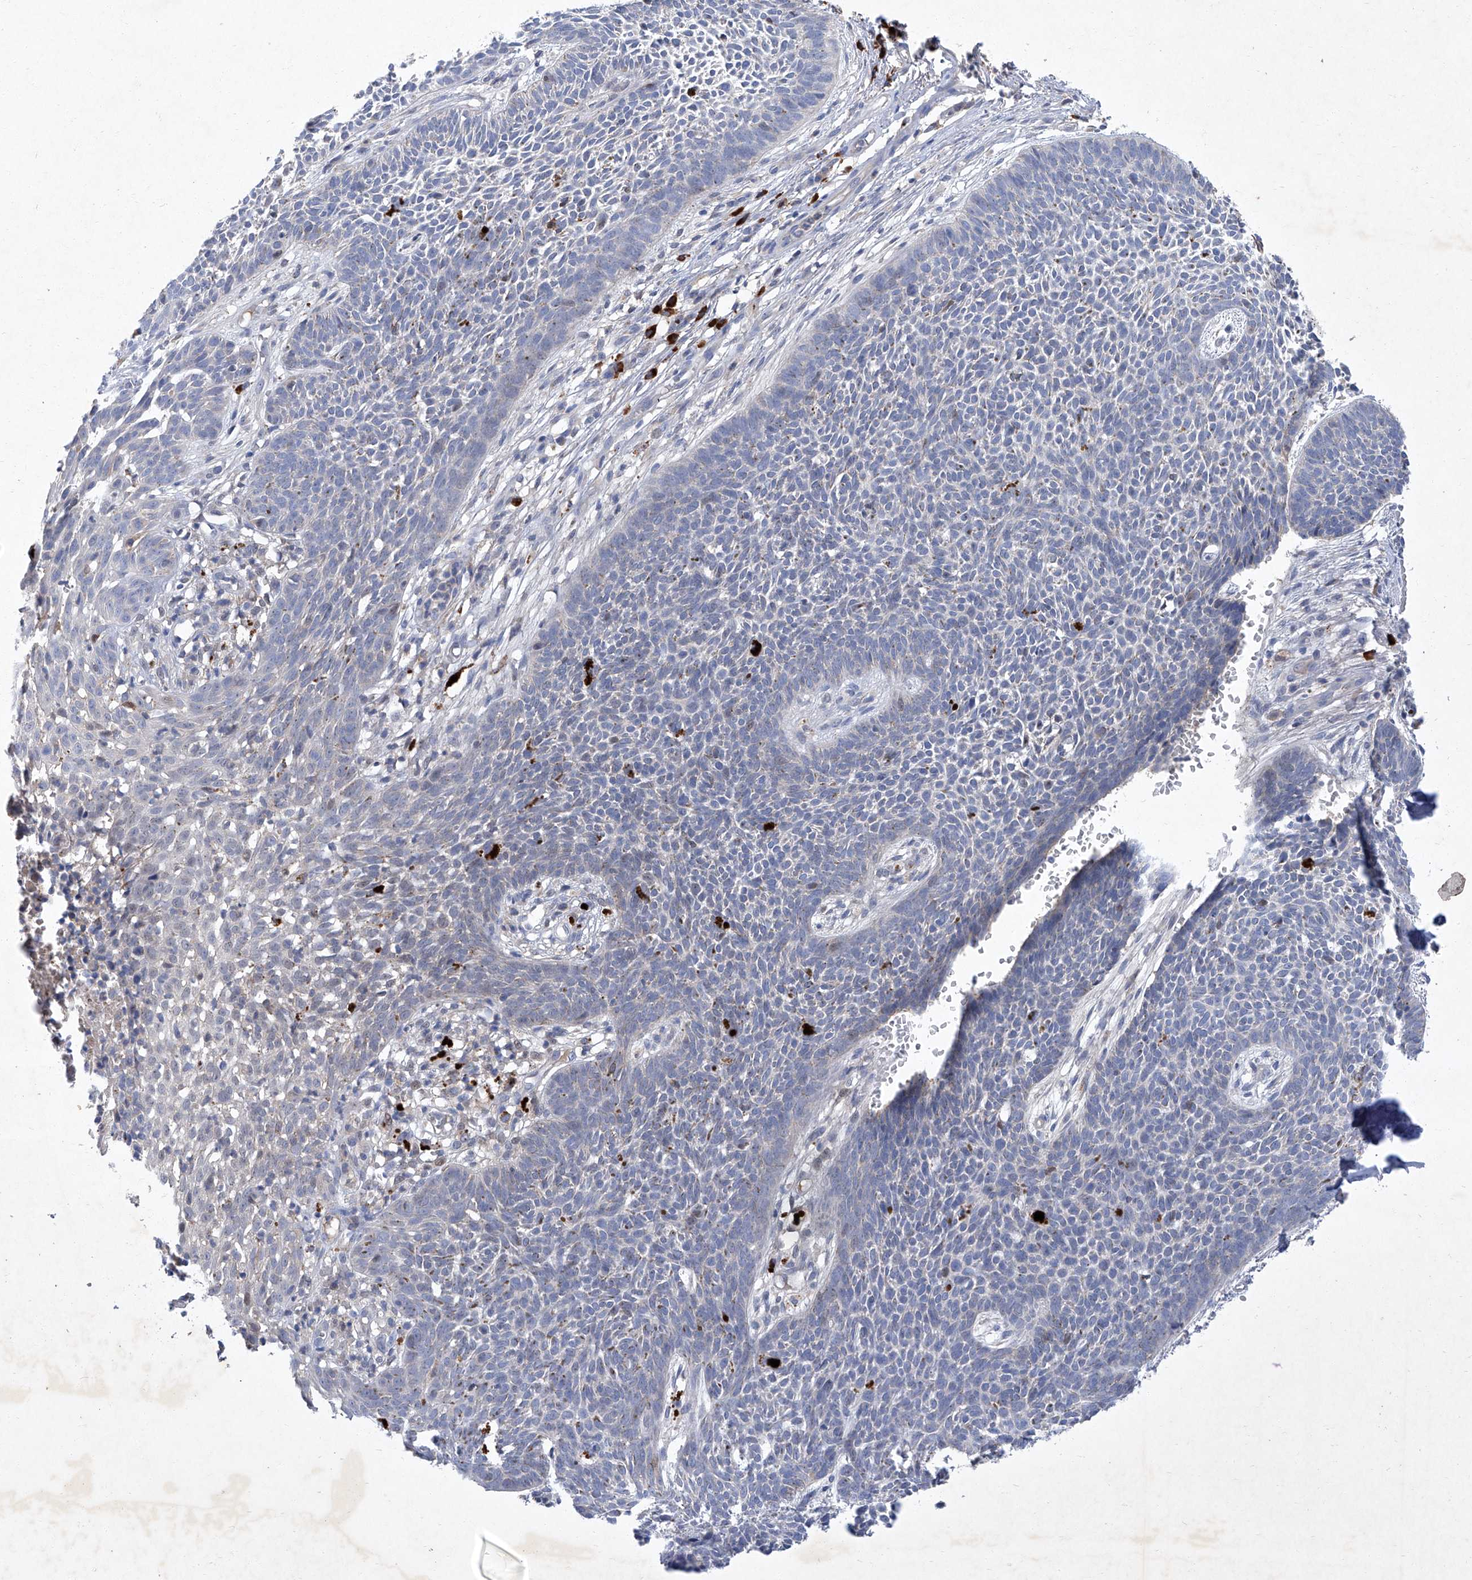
{"staining": {"intensity": "negative", "quantity": "none", "location": "none"}, "tissue": "skin cancer", "cell_type": "Tumor cells", "image_type": "cancer", "snomed": [{"axis": "morphology", "description": "Basal cell carcinoma"}, {"axis": "topography", "description": "Skin"}], "caption": "Immunohistochemistry (IHC) image of human skin cancer stained for a protein (brown), which exhibits no positivity in tumor cells.", "gene": "SBK2", "patient": {"sex": "female", "age": 84}}